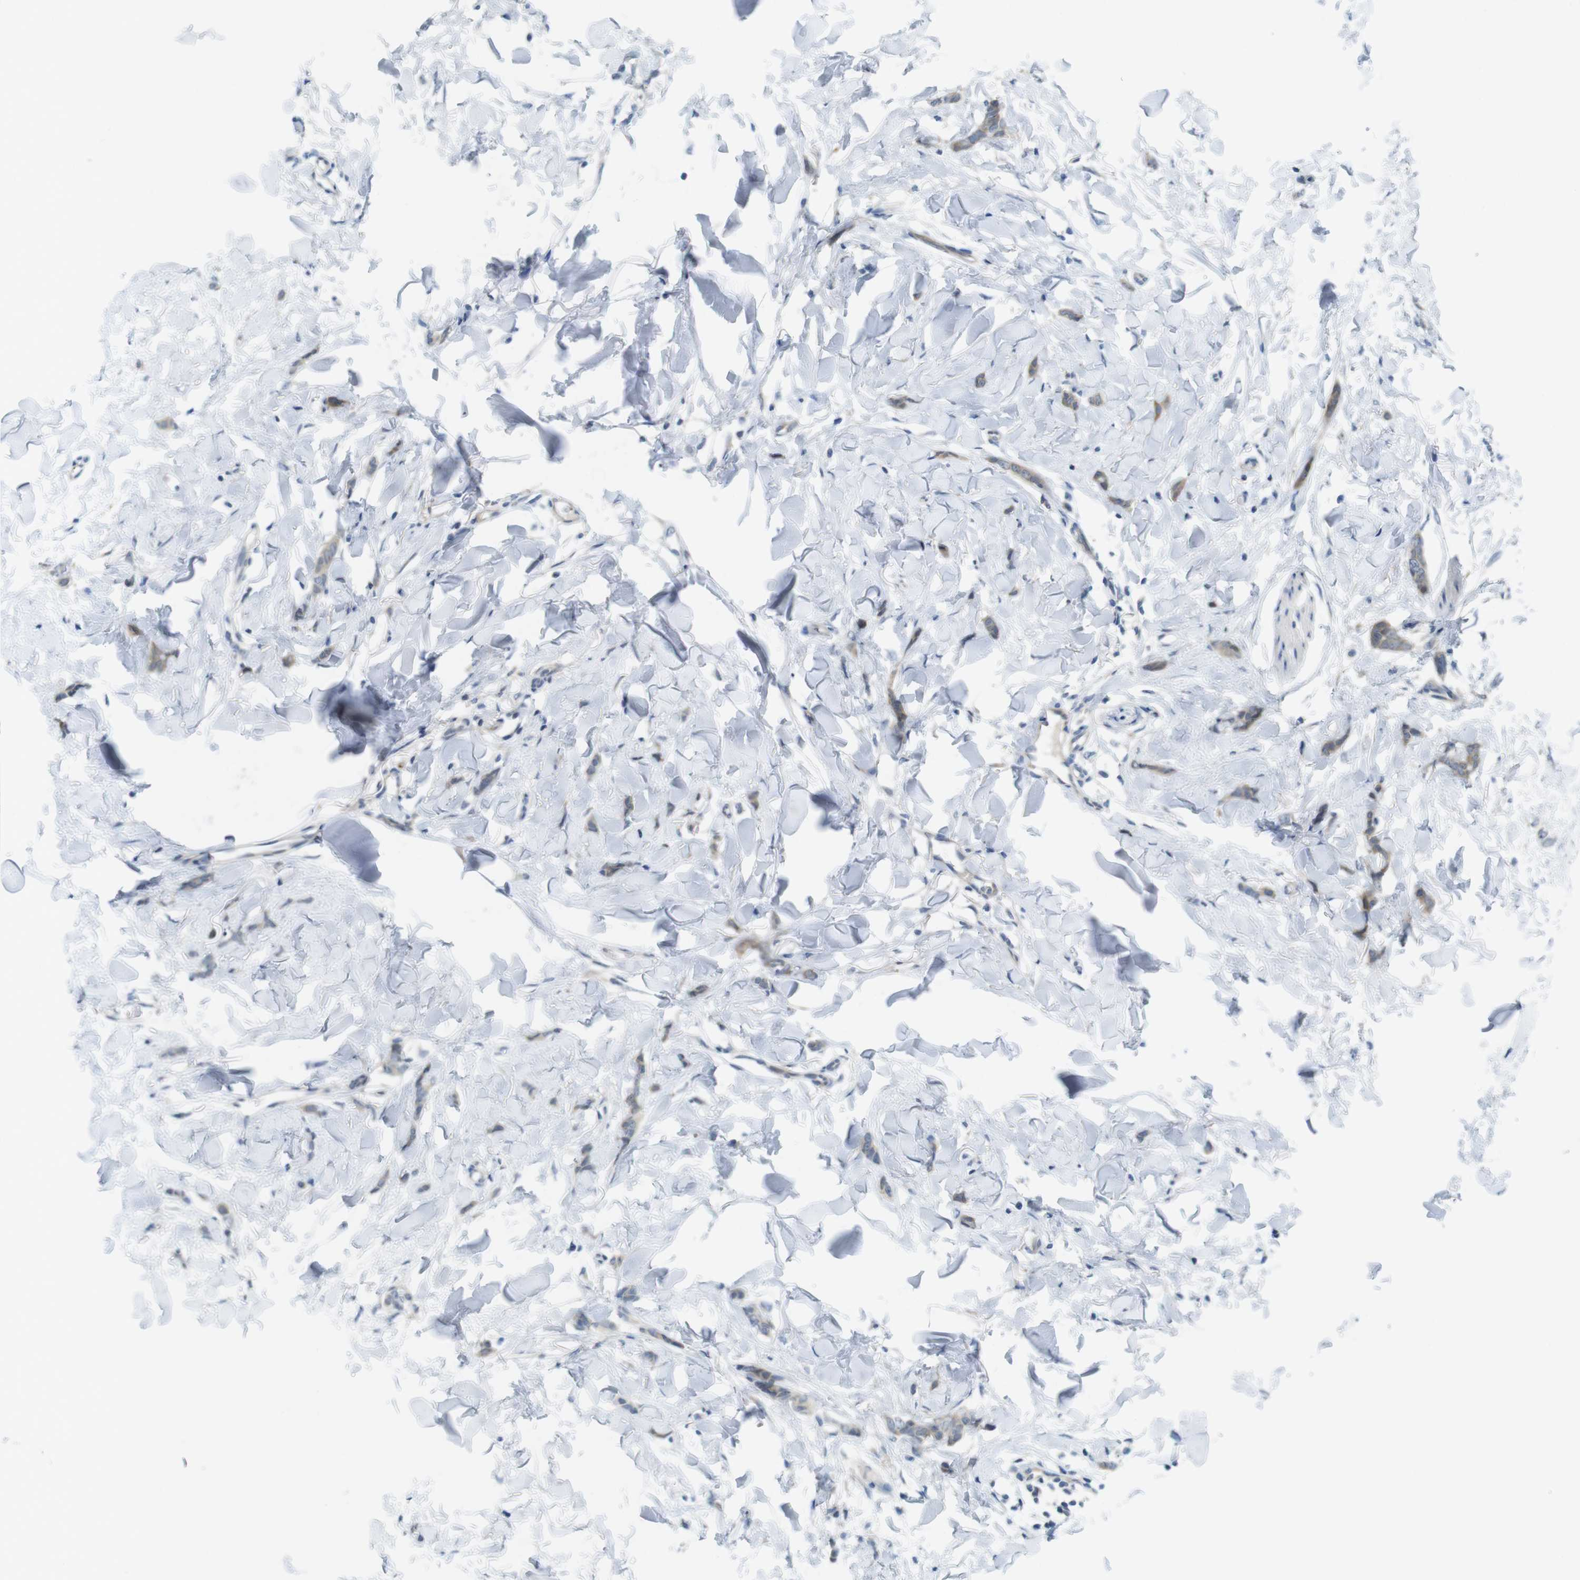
{"staining": {"intensity": "moderate", "quantity": ">75%", "location": "cytoplasmic/membranous"}, "tissue": "breast cancer", "cell_type": "Tumor cells", "image_type": "cancer", "snomed": [{"axis": "morphology", "description": "Lobular carcinoma"}, {"axis": "topography", "description": "Skin"}, {"axis": "topography", "description": "Breast"}], "caption": "Immunohistochemistry of breast lobular carcinoma shows medium levels of moderate cytoplasmic/membranous positivity in about >75% of tumor cells.", "gene": "CASP2", "patient": {"sex": "female", "age": 46}}